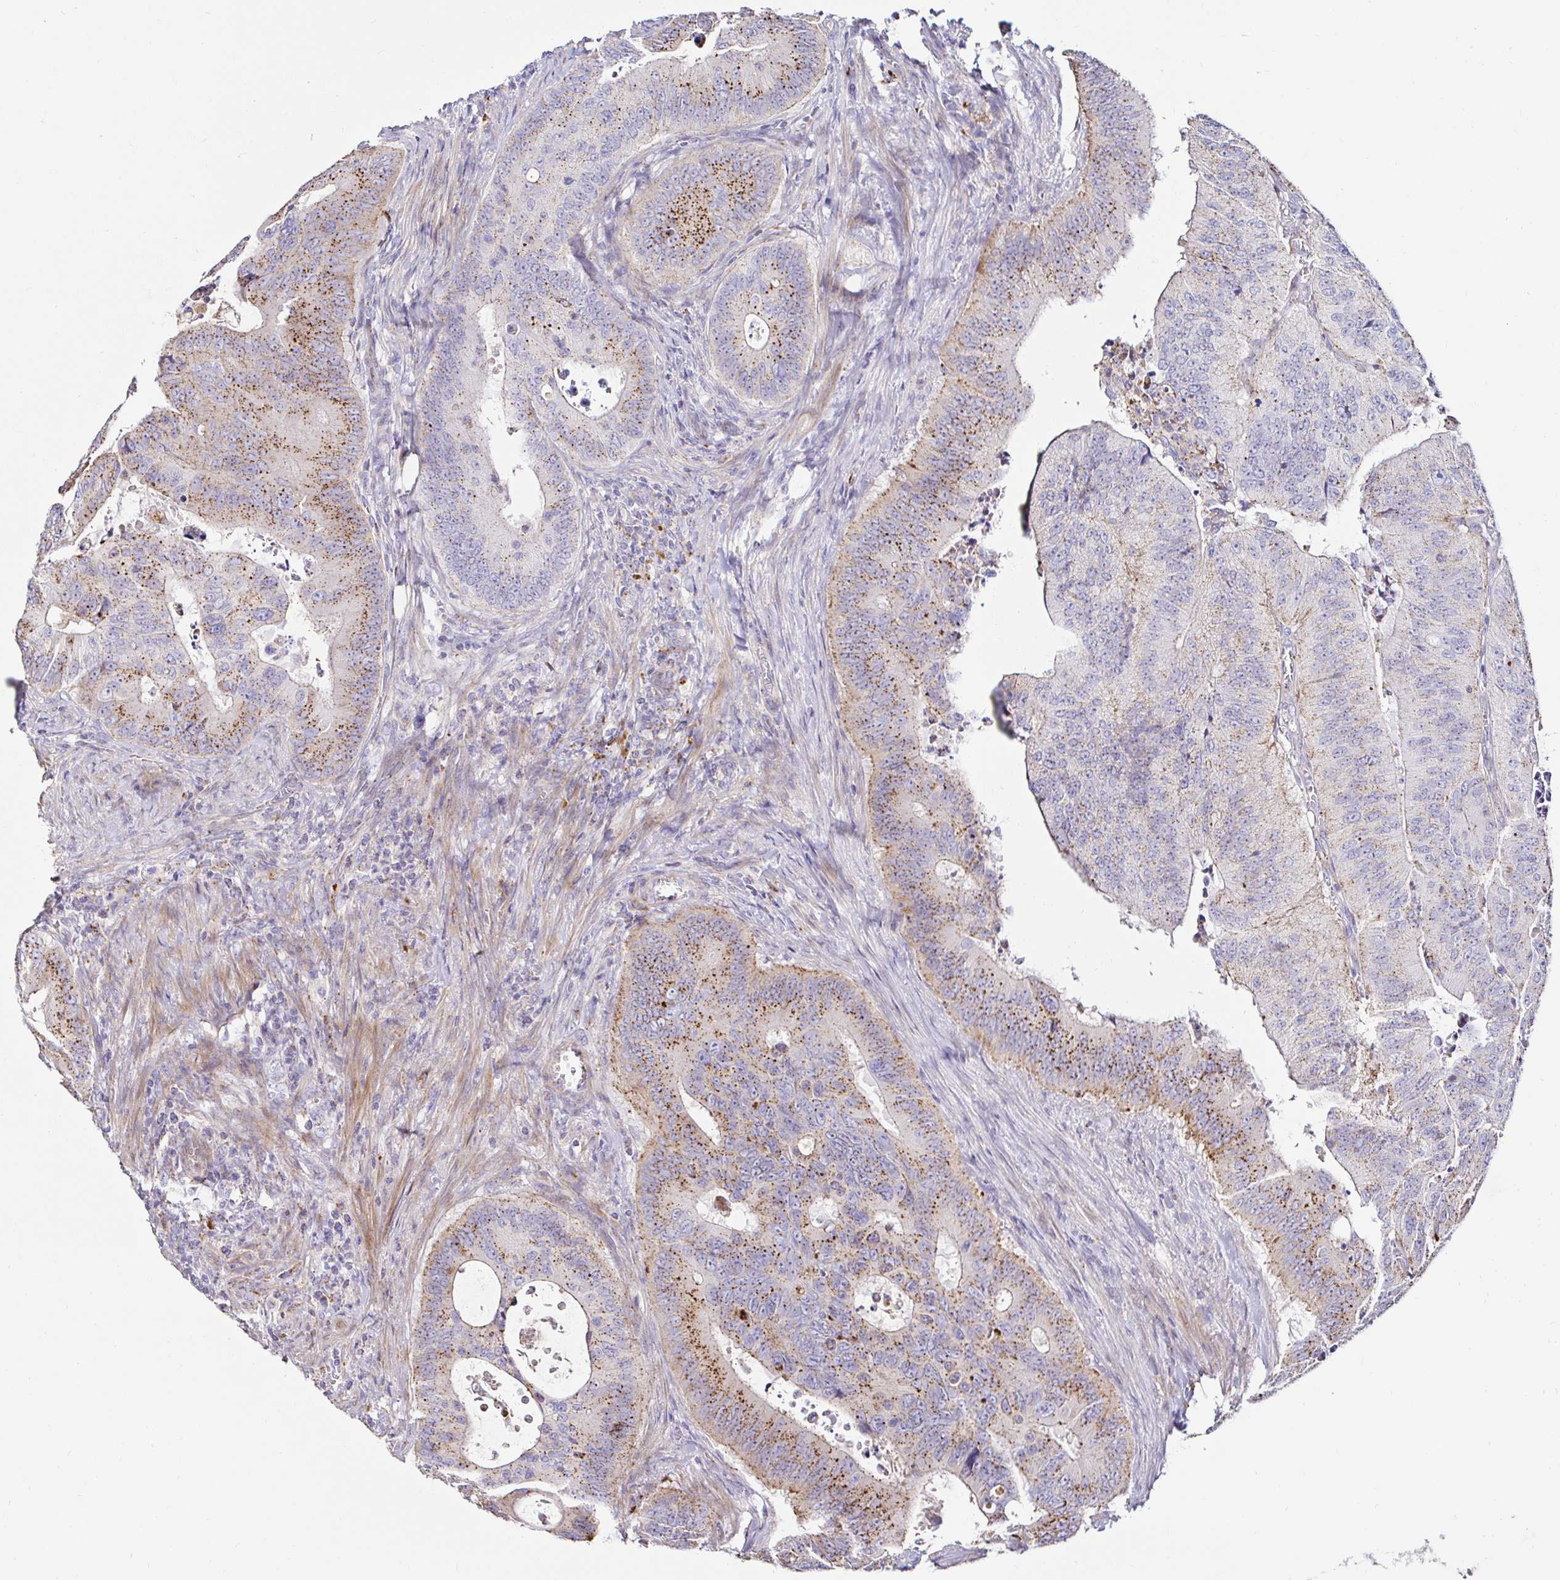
{"staining": {"intensity": "moderate", "quantity": "25%-75%", "location": "cytoplasmic/membranous"}, "tissue": "colorectal cancer", "cell_type": "Tumor cells", "image_type": "cancer", "snomed": [{"axis": "morphology", "description": "Adenocarcinoma, NOS"}, {"axis": "topography", "description": "Colon"}], "caption": "About 25%-75% of tumor cells in colorectal cancer (adenocarcinoma) demonstrate moderate cytoplasmic/membranous protein expression as visualized by brown immunohistochemical staining.", "gene": "GALNS", "patient": {"sex": "male", "age": 62}}